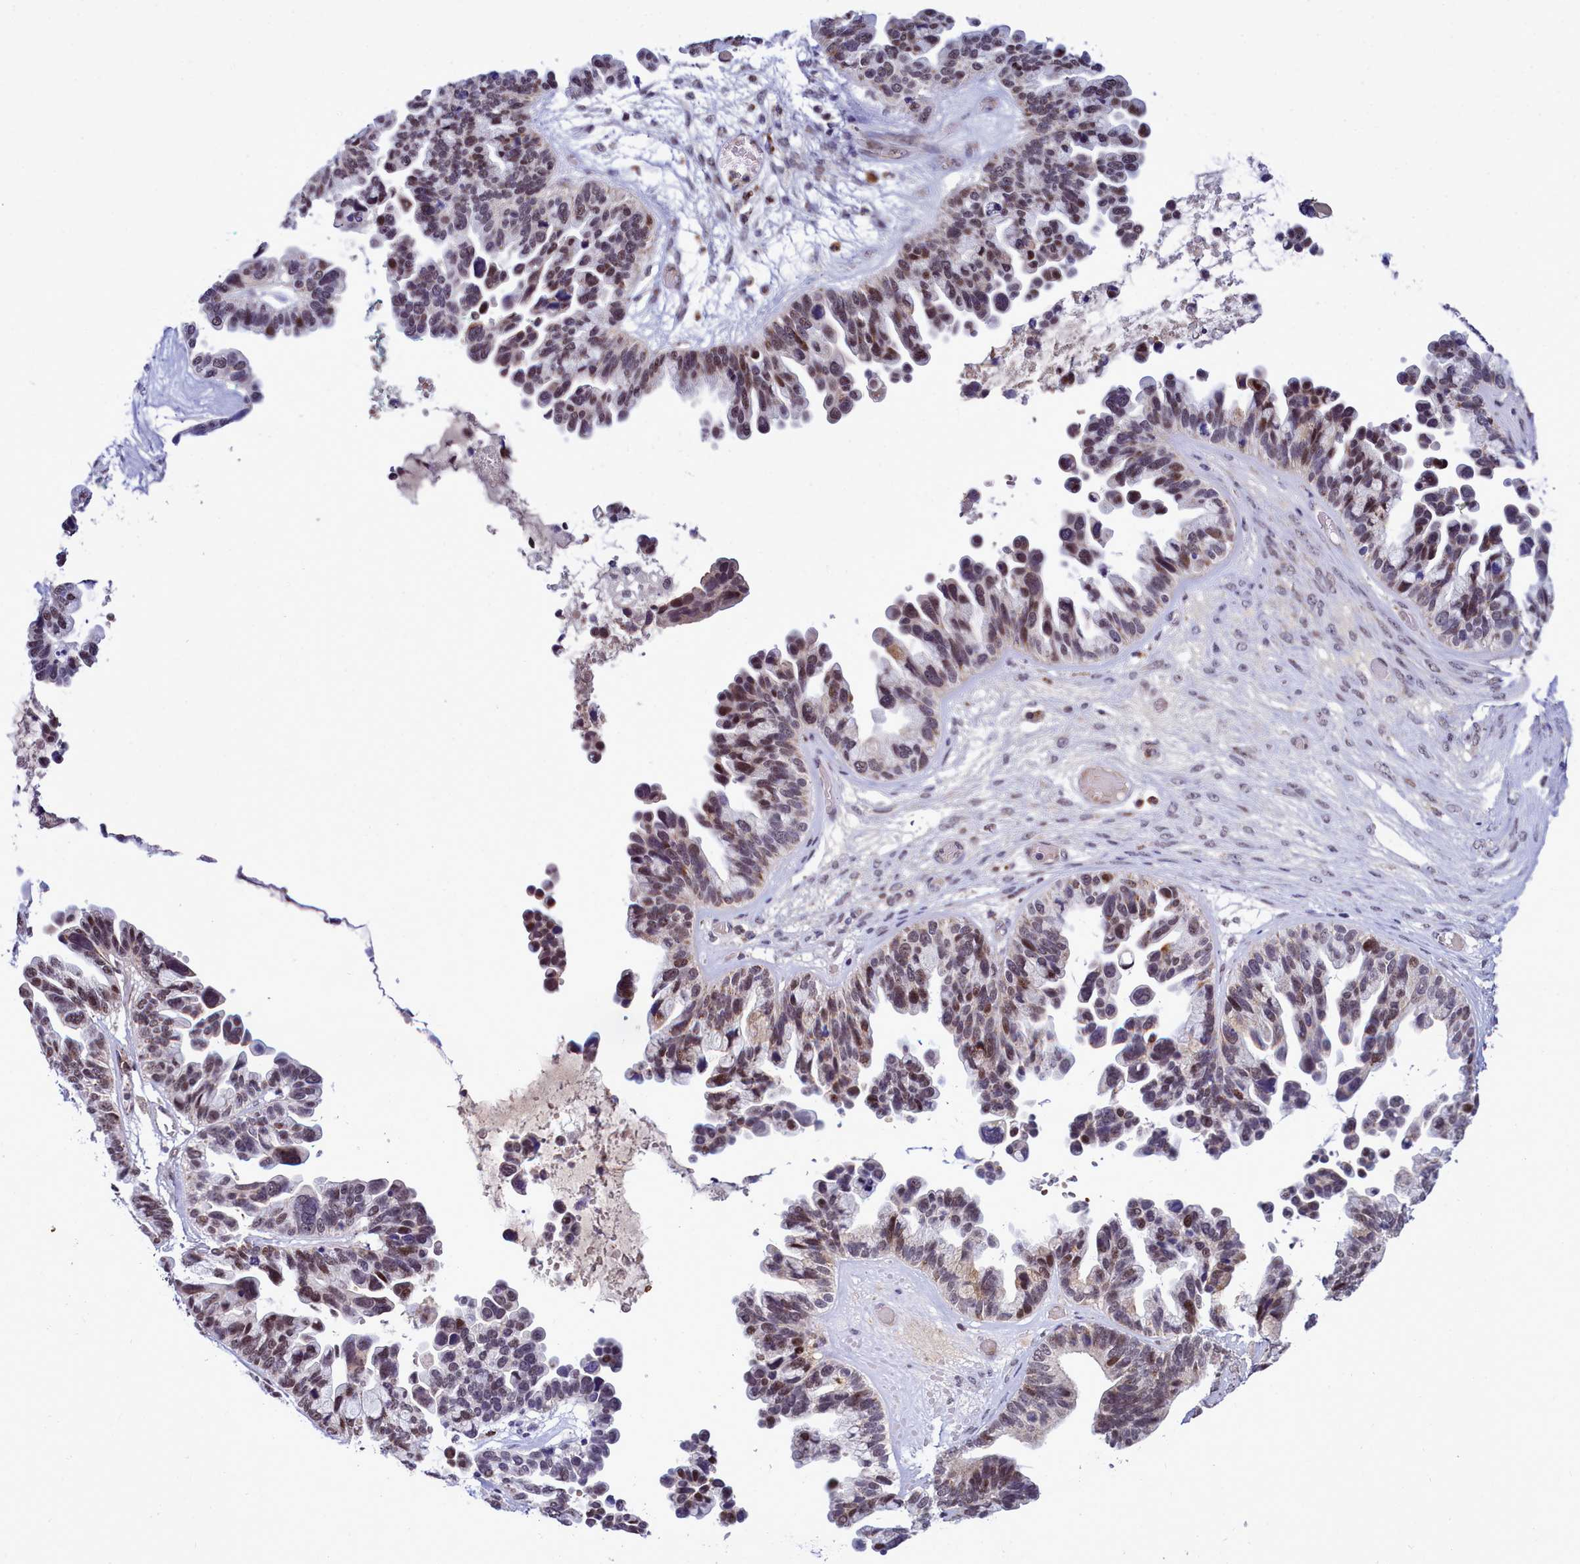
{"staining": {"intensity": "moderate", "quantity": "25%-75%", "location": "nuclear"}, "tissue": "ovarian cancer", "cell_type": "Tumor cells", "image_type": "cancer", "snomed": [{"axis": "morphology", "description": "Cystadenocarcinoma, serous, NOS"}, {"axis": "topography", "description": "Ovary"}], "caption": "A high-resolution photomicrograph shows immunohistochemistry (IHC) staining of ovarian cancer, which reveals moderate nuclear staining in approximately 25%-75% of tumor cells.", "gene": "POM121L2", "patient": {"sex": "female", "age": 56}}